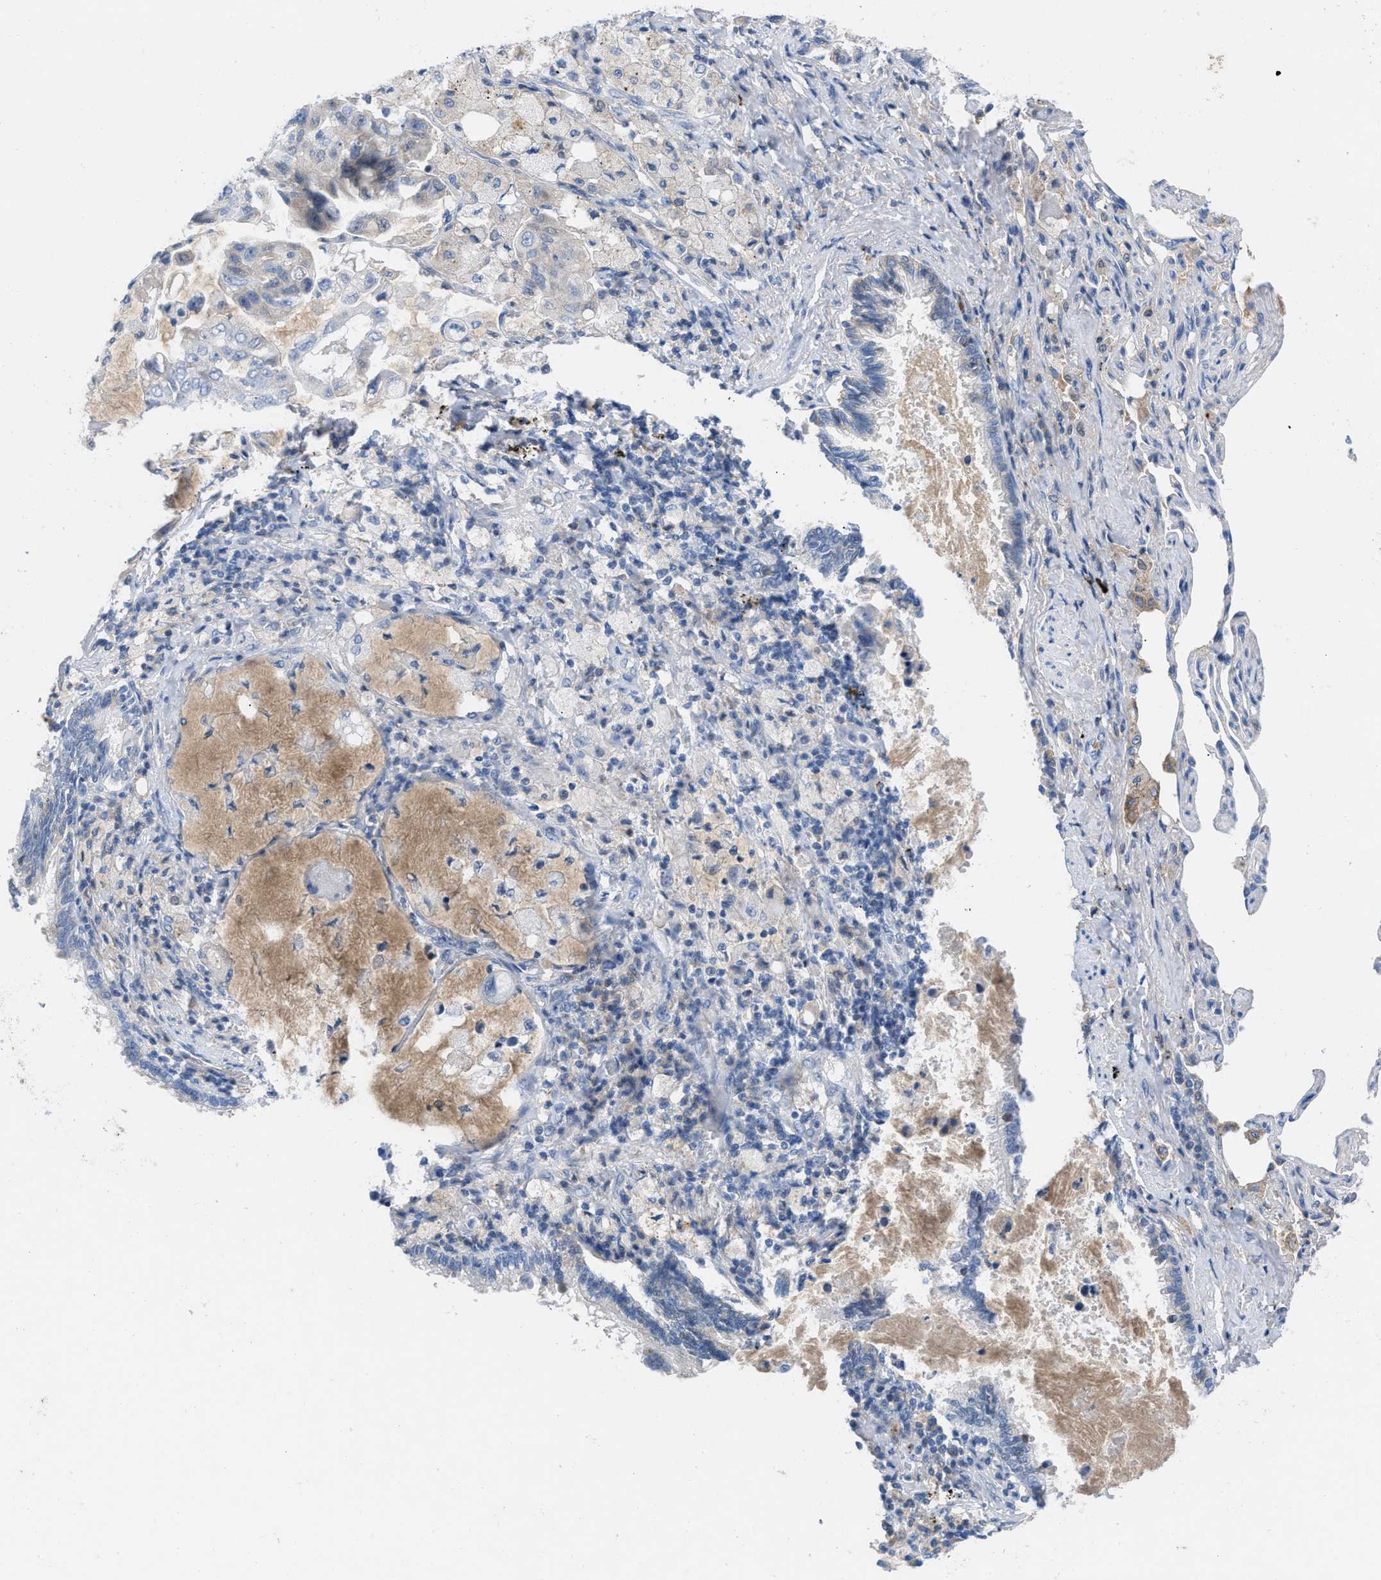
{"staining": {"intensity": "negative", "quantity": "none", "location": "none"}, "tissue": "lung cancer", "cell_type": "Tumor cells", "image_type": "cancer", "snomed": [{"axis": "morphology", "description": "Adenocarcinoma, NOS"}, {"axis": "topography", "description": "Lung"}], "caption": "Immunohistochemical staining of adenocarcinoma (lung) demonstrates no significant staining in tumor cells. (Brightfield microscopy of DAB immunohistochemistry (IHC) at high magnification).", "gene": "HPX", "patient": {"sex": "male", "age": 64}}